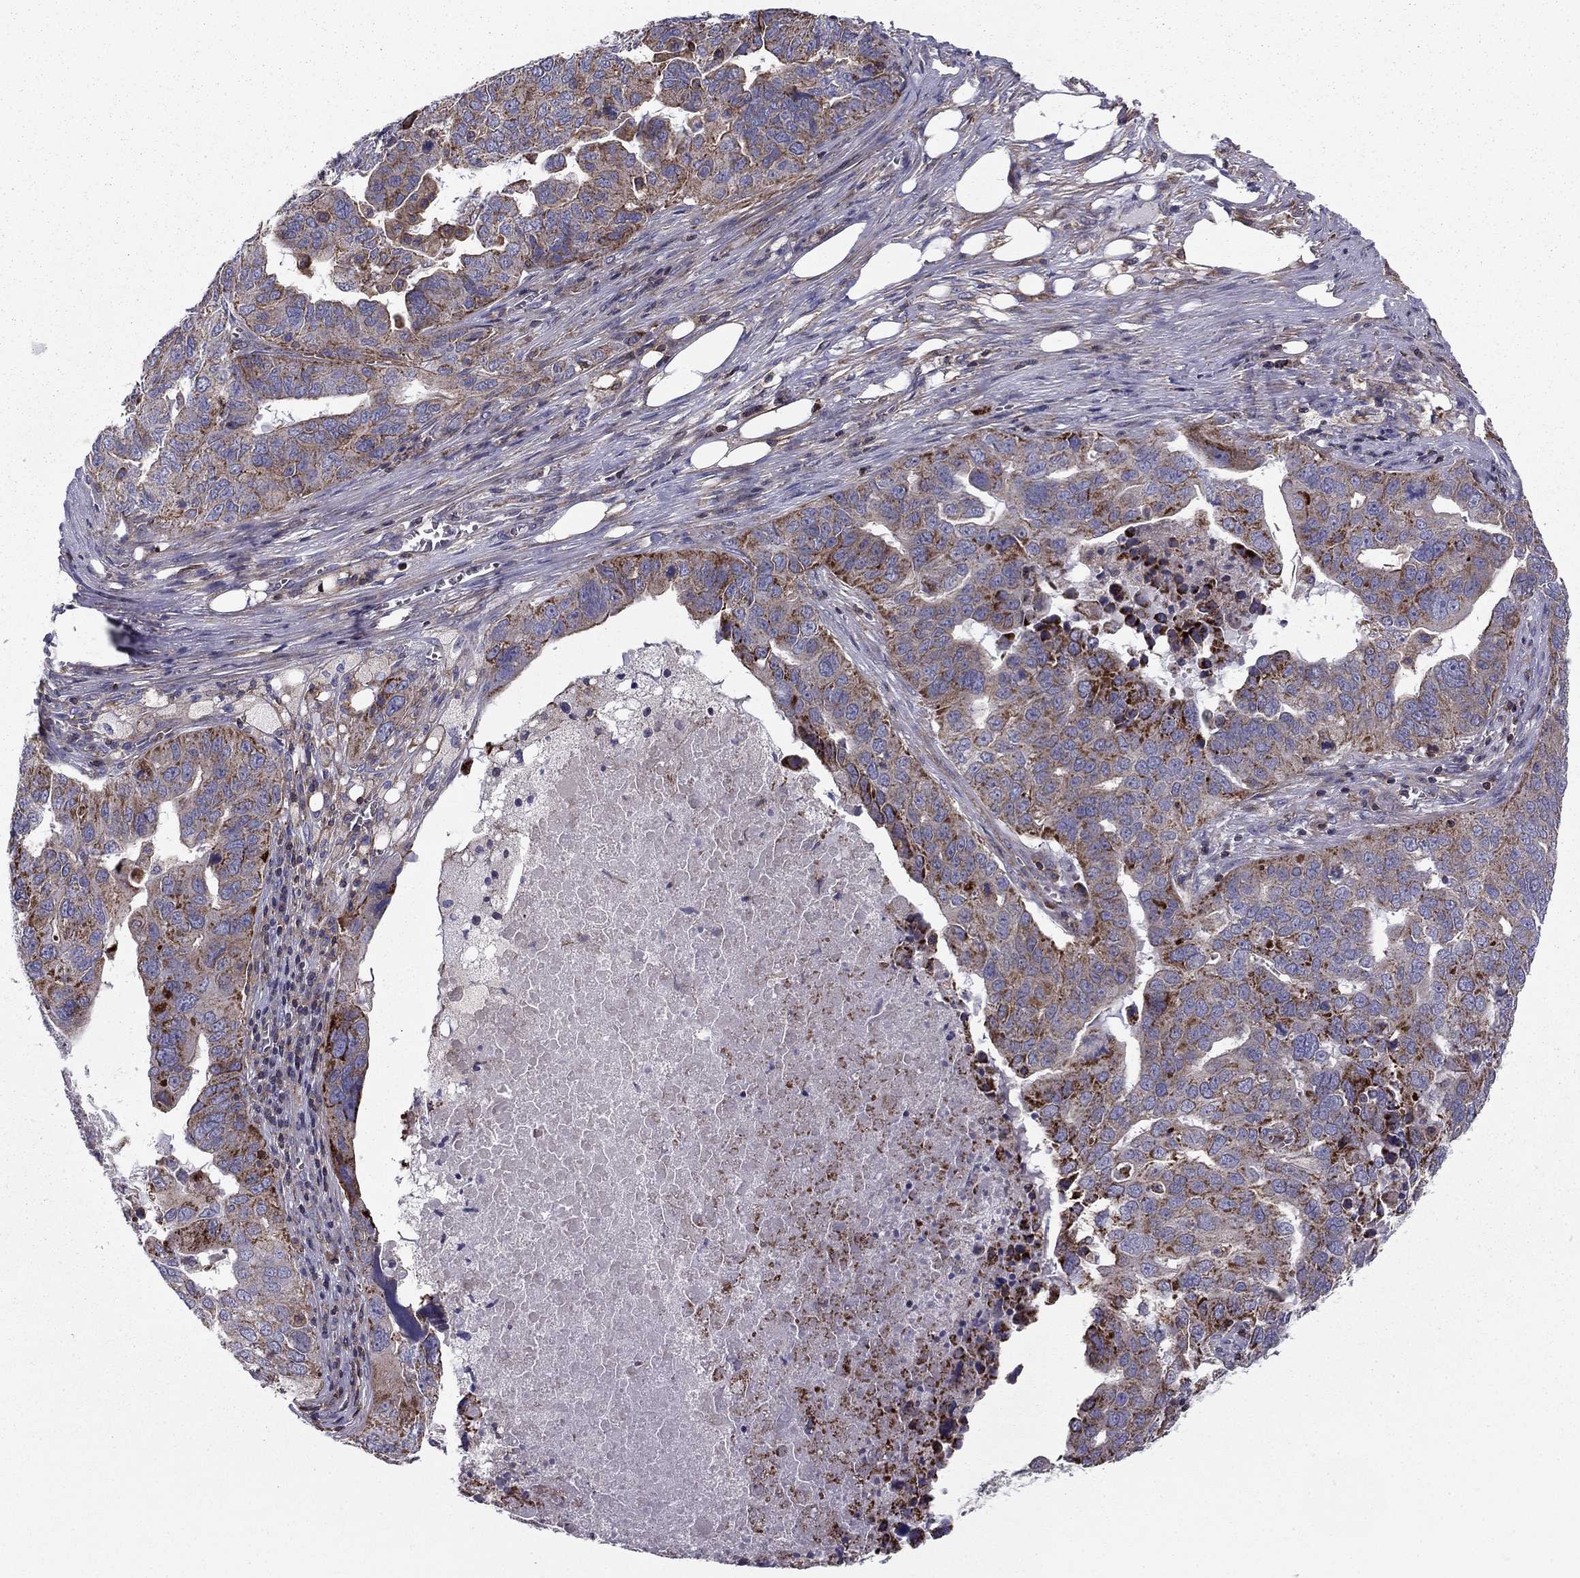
{"staining": {"intensity": "strong", "quantity": "<25%", "location": "cytoplasmic/membranous"}, "tissue": "ovarian cancer", "cell_type": "Tumor cells", "image_type": "cancer", "snomed": [{"axis": "morphology", "description": "Carcinoma, endometroid"}, {"axis": "topography", "description": "Soft tissue"}, {"axis": "topography", "description": "Ovary"}], "caption": "Ovarian cancer (endometroid carcinoma) stained with IHC shows strong cytoplasmic/membranous staining in approximately <25% of tumor cells. The protein is shown in brown color, while the nuclei are stained blue.", "gene": "ALG6", "patient": {"sex": "female", "age": 52}}